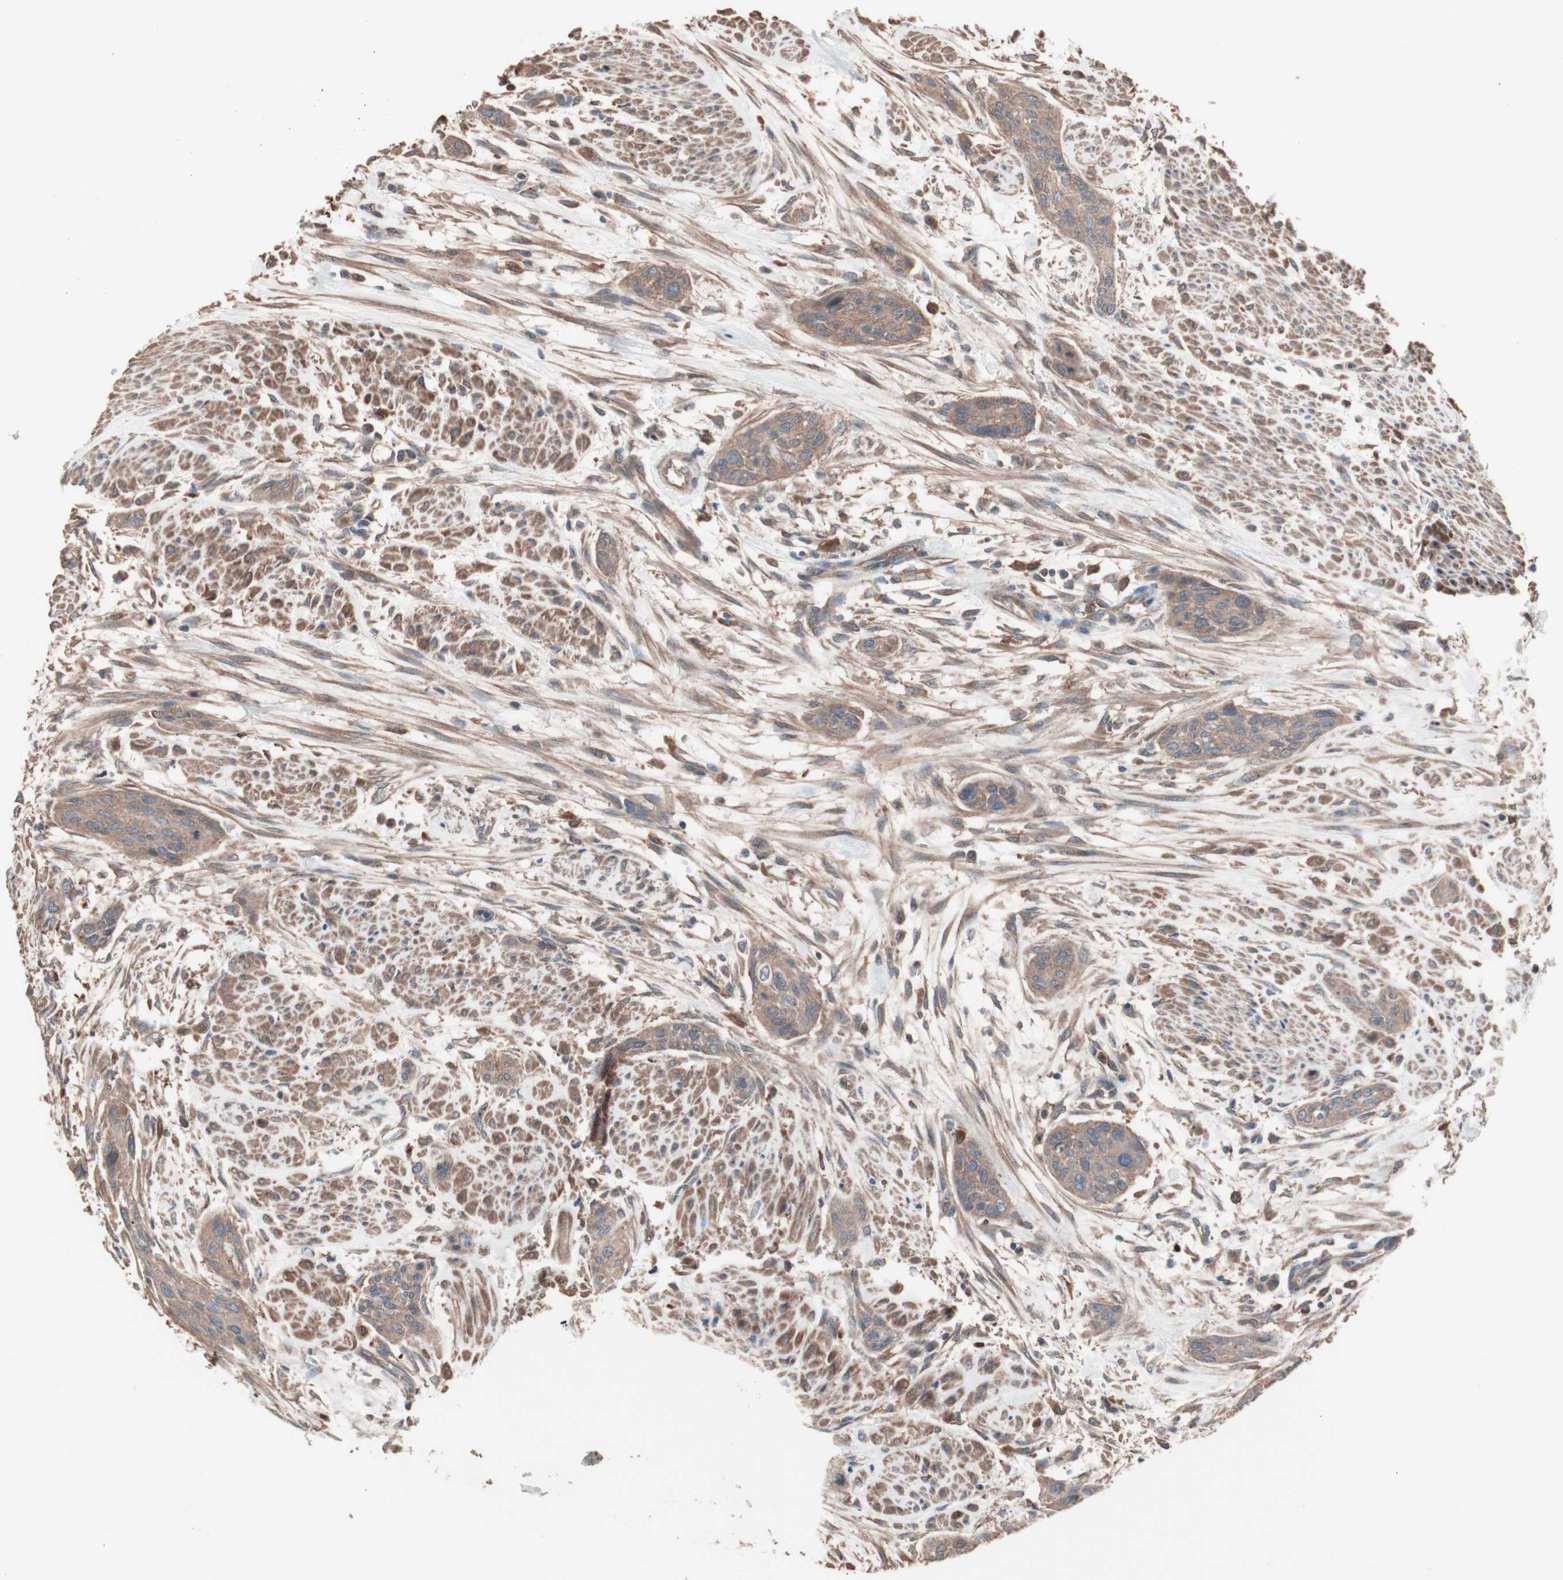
{"staining": {"intensity": "moderate", "quantity": ">75%", "location": "cytoplasmic/membranous"}, "tissue": "urothelial cancer", "cell_type": "Tumor cells", "image_type": "cancer", "snomed": [{"axis": "morphology", "description": "Urothelial carcinoma, High grade"}, {"axis": "topography", "description": "Urinary bladder"}], "caption": "Urothelial cancer stained with immunohistochemistry exhibits moderate cytoplasmic/membranous staining in approximately >75% of tumor cells. (IHC, brightfield microscopy, high magnification).", "gene": "ATG7", "patient": {"sex": "male", "age": 35}}